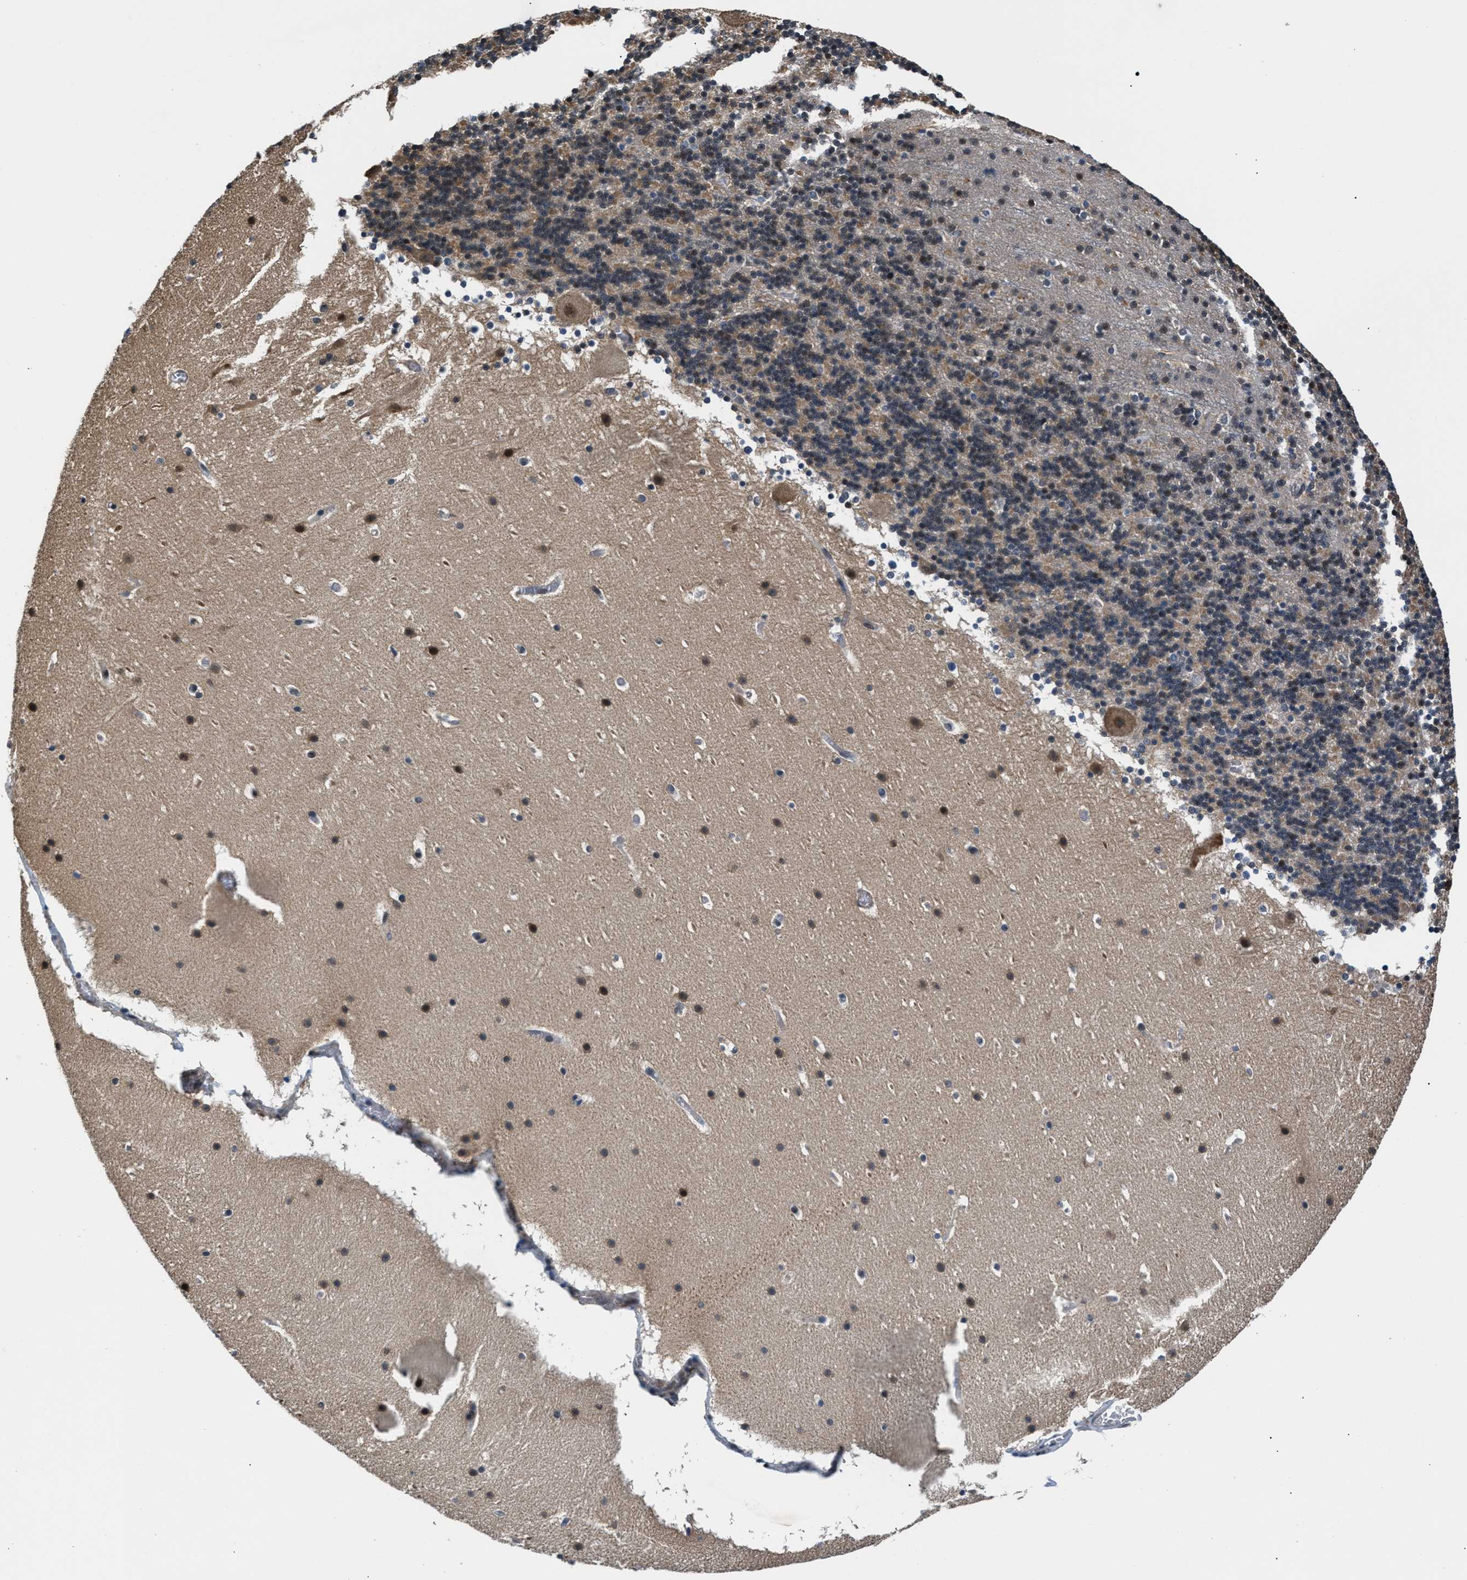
{"staining": {"intensity": "weak", "quantity": "<25%", "location": "cytoplasmic/membranous,nuclear"}, "tissue": "cerebellum", "cell_type": "Cells in granular layer", "image_type": "normal", "snomed": [{"axis": "morphology", "description": "Normal tissue, NOS"}, {"axis": "topography", "description": "Cerebellum"}], "caption": "Cells in granular layer show no significant protein expression in normal cerebellum. (DAB (3,3'-diaminobenzidine) IHC visualized using brightfield microscopy, high magnification).", "gene": "RBM33", "patient": {"sex": "male", "age": 45}}